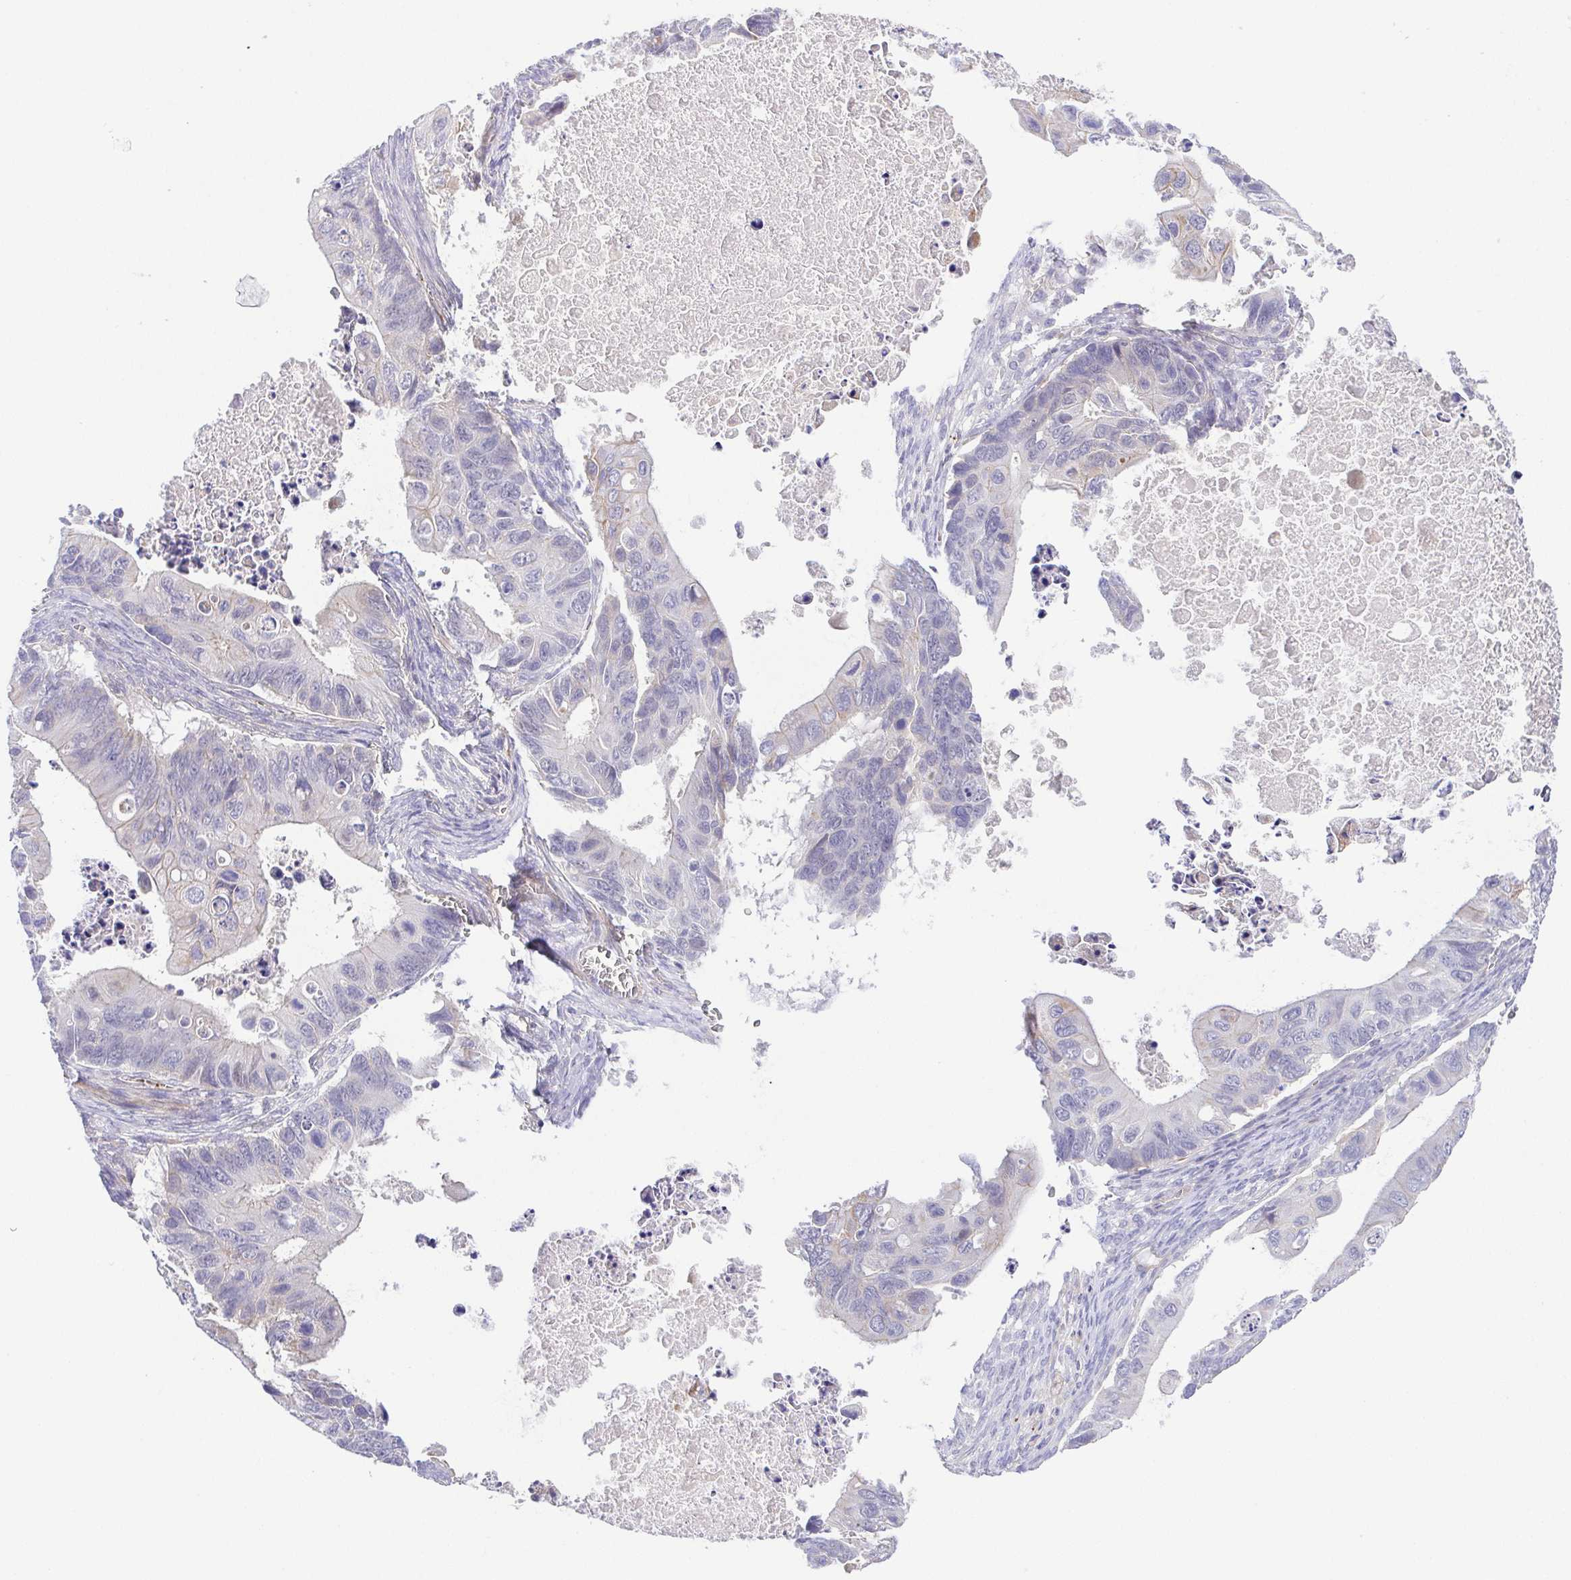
{"staining": {"intensity": "weak", "quantity": "<25%", "location": "cytoplasmic/membranous"}, "tissue": "ovarian cancer", "cell_type": "Tumor cells", "image_type": "cancer", "snomed": [{"axis": "morphology", "description": "Cystadenocarcinoma, mucinous, NOS"}, {"axis": "topography", "description": "Ovary"}], "caption": "High magnification brightfield microscopy of mucinous cystadenocarcinoma (ovarian) stained with DAB (brown) and counterstained with hematoxylin (blue): tumor cells show no significant staining.", "gene": "PRR14L", "patient": {"sex": "female", "age": 64}}